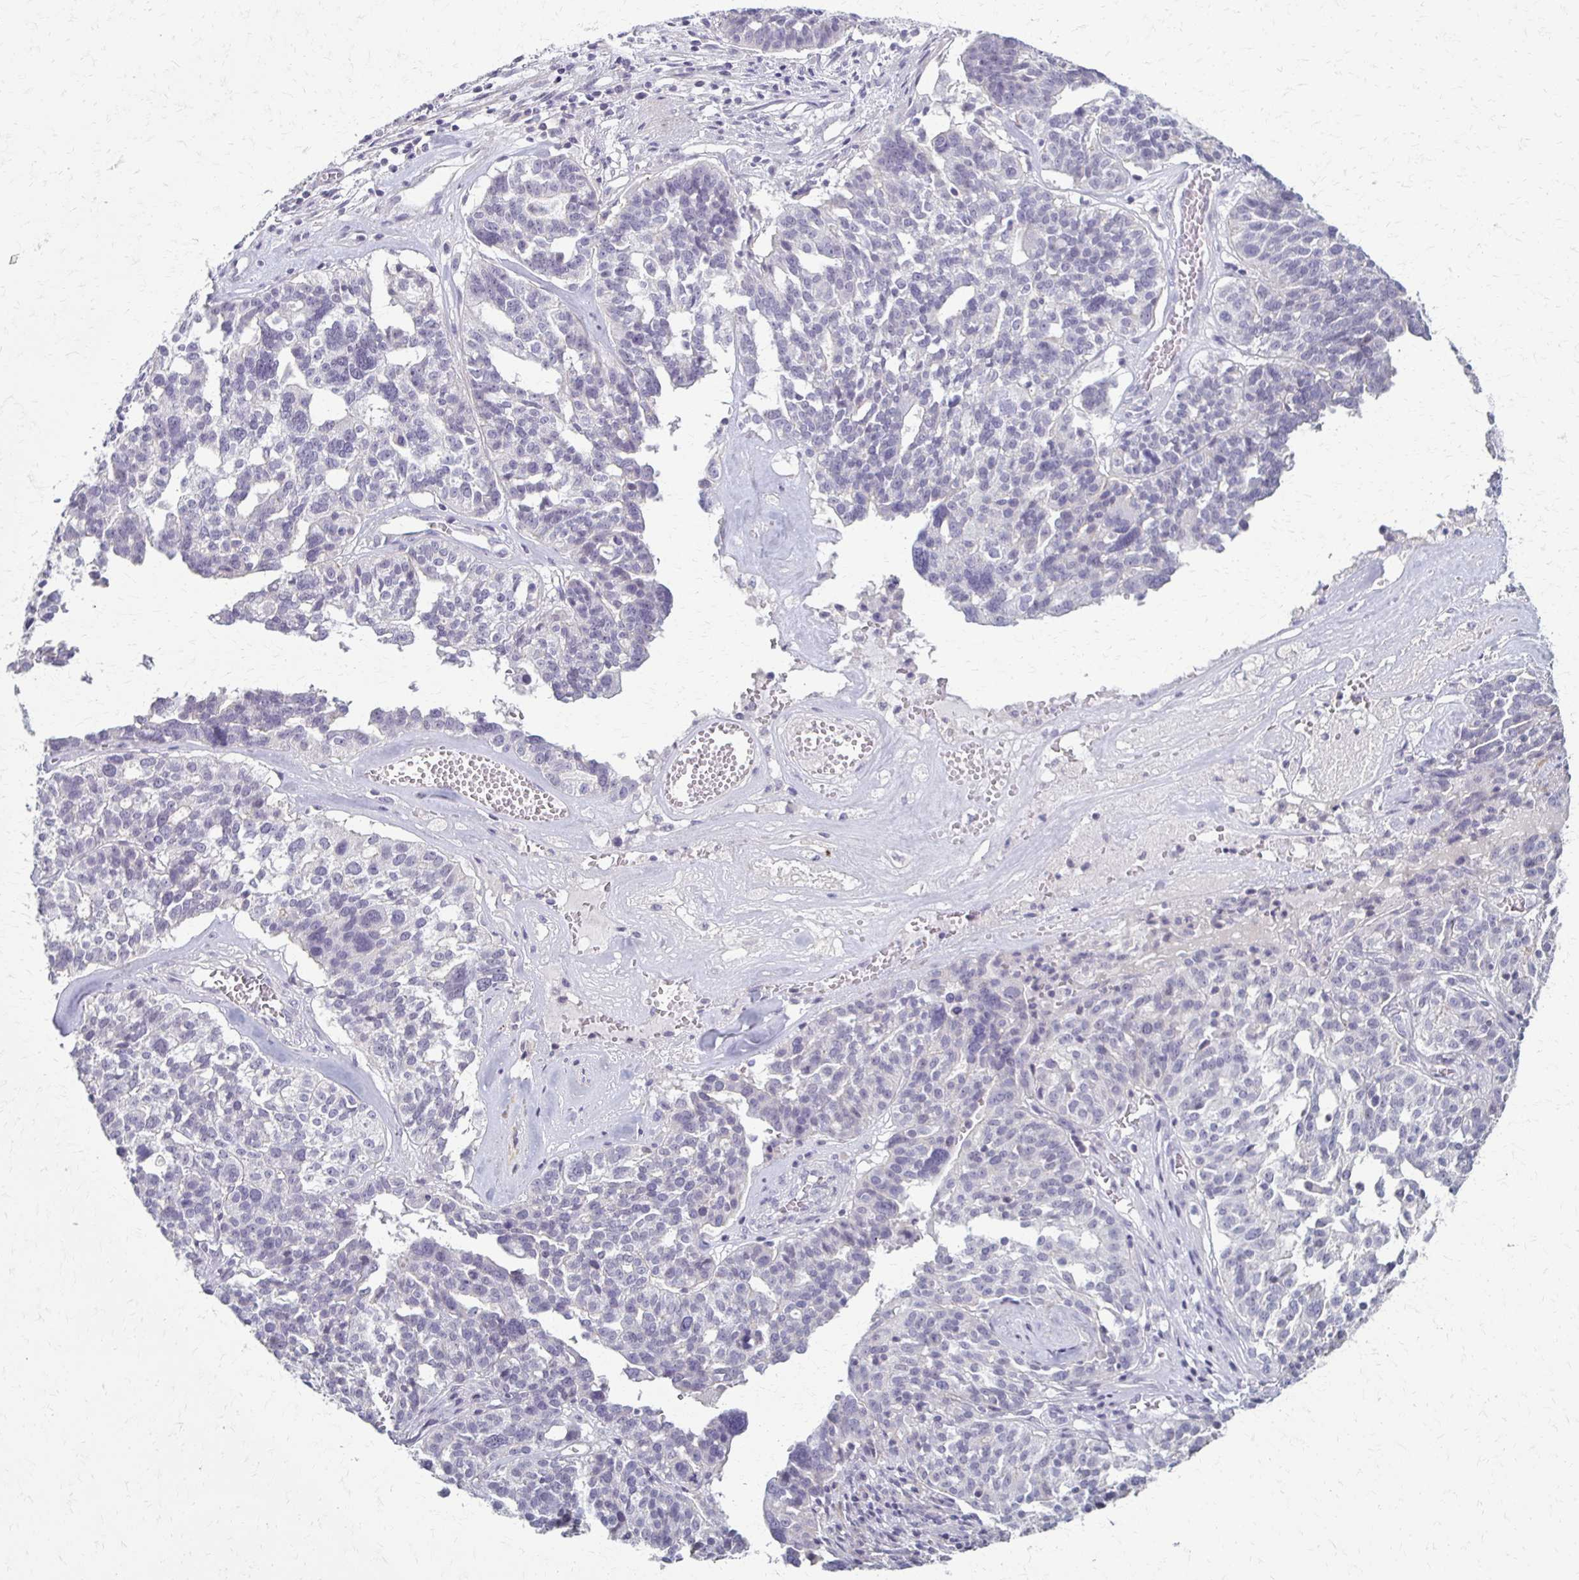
{"staining": {"intensity": "negative", "quantity": "none", "location": "none"}, "tissue": "ovarian cancer", "cell_type": "Tumor cells", "image_type": "cancer", "snomed": [{"axis": "morphology", "description": "Cystadenocarcinoma, serous, NOS"}, {"axis": "topography", "description": "Ovary"}], "caption": "There is no significant staining in tumor cells of ovarian serous cystadenocarcinoma.", "gene": "FOXO4", "patient": {"sex": "female", "age": 59}}